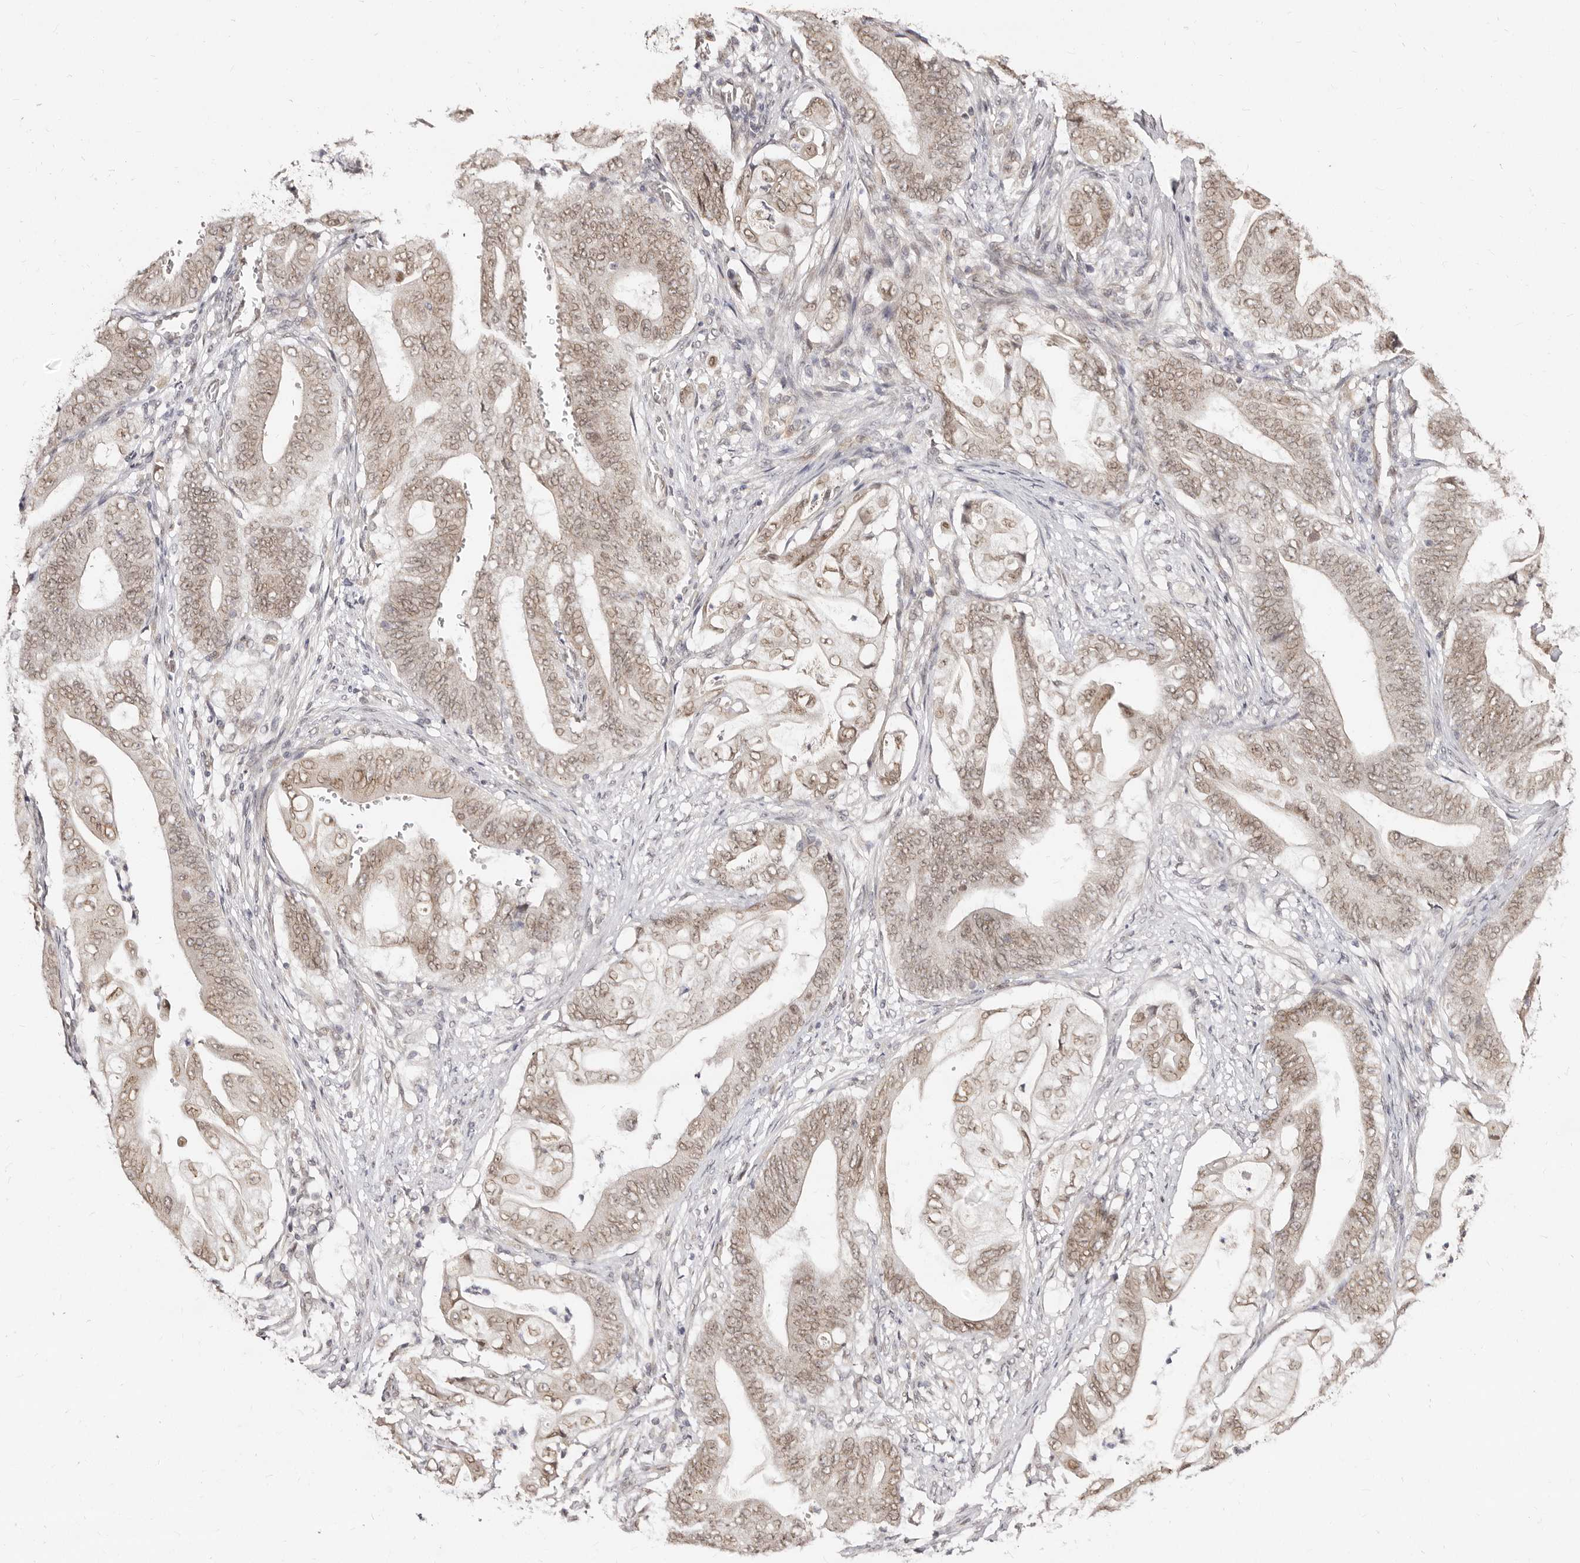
{"staining": {"intensity": "moderate", "quantity": ">75%", "location": "nuclear"}, "tissue": "stomach cancer", "cell_type": "Tumor cells", "image_type": "cancer", "snomed": [{"axis": "morphology", "description": "Adenocarcinoma, NOS"}, {"axis": "topography", "description": "Stomach"}], "caption": "Immunohistochemical staining of stomach cancer exhibits medium levels of moderate nuclear protein staining in approximately >75% of tumor cells. The staining is performed using DAB (3,3'-diaminobenzidine) brown chromogen to label protein expression. The nuclei are counter-stained blue using hematoxylin.", "gene": "LCORL", "patient": {"sex": "female", "age": 73}}